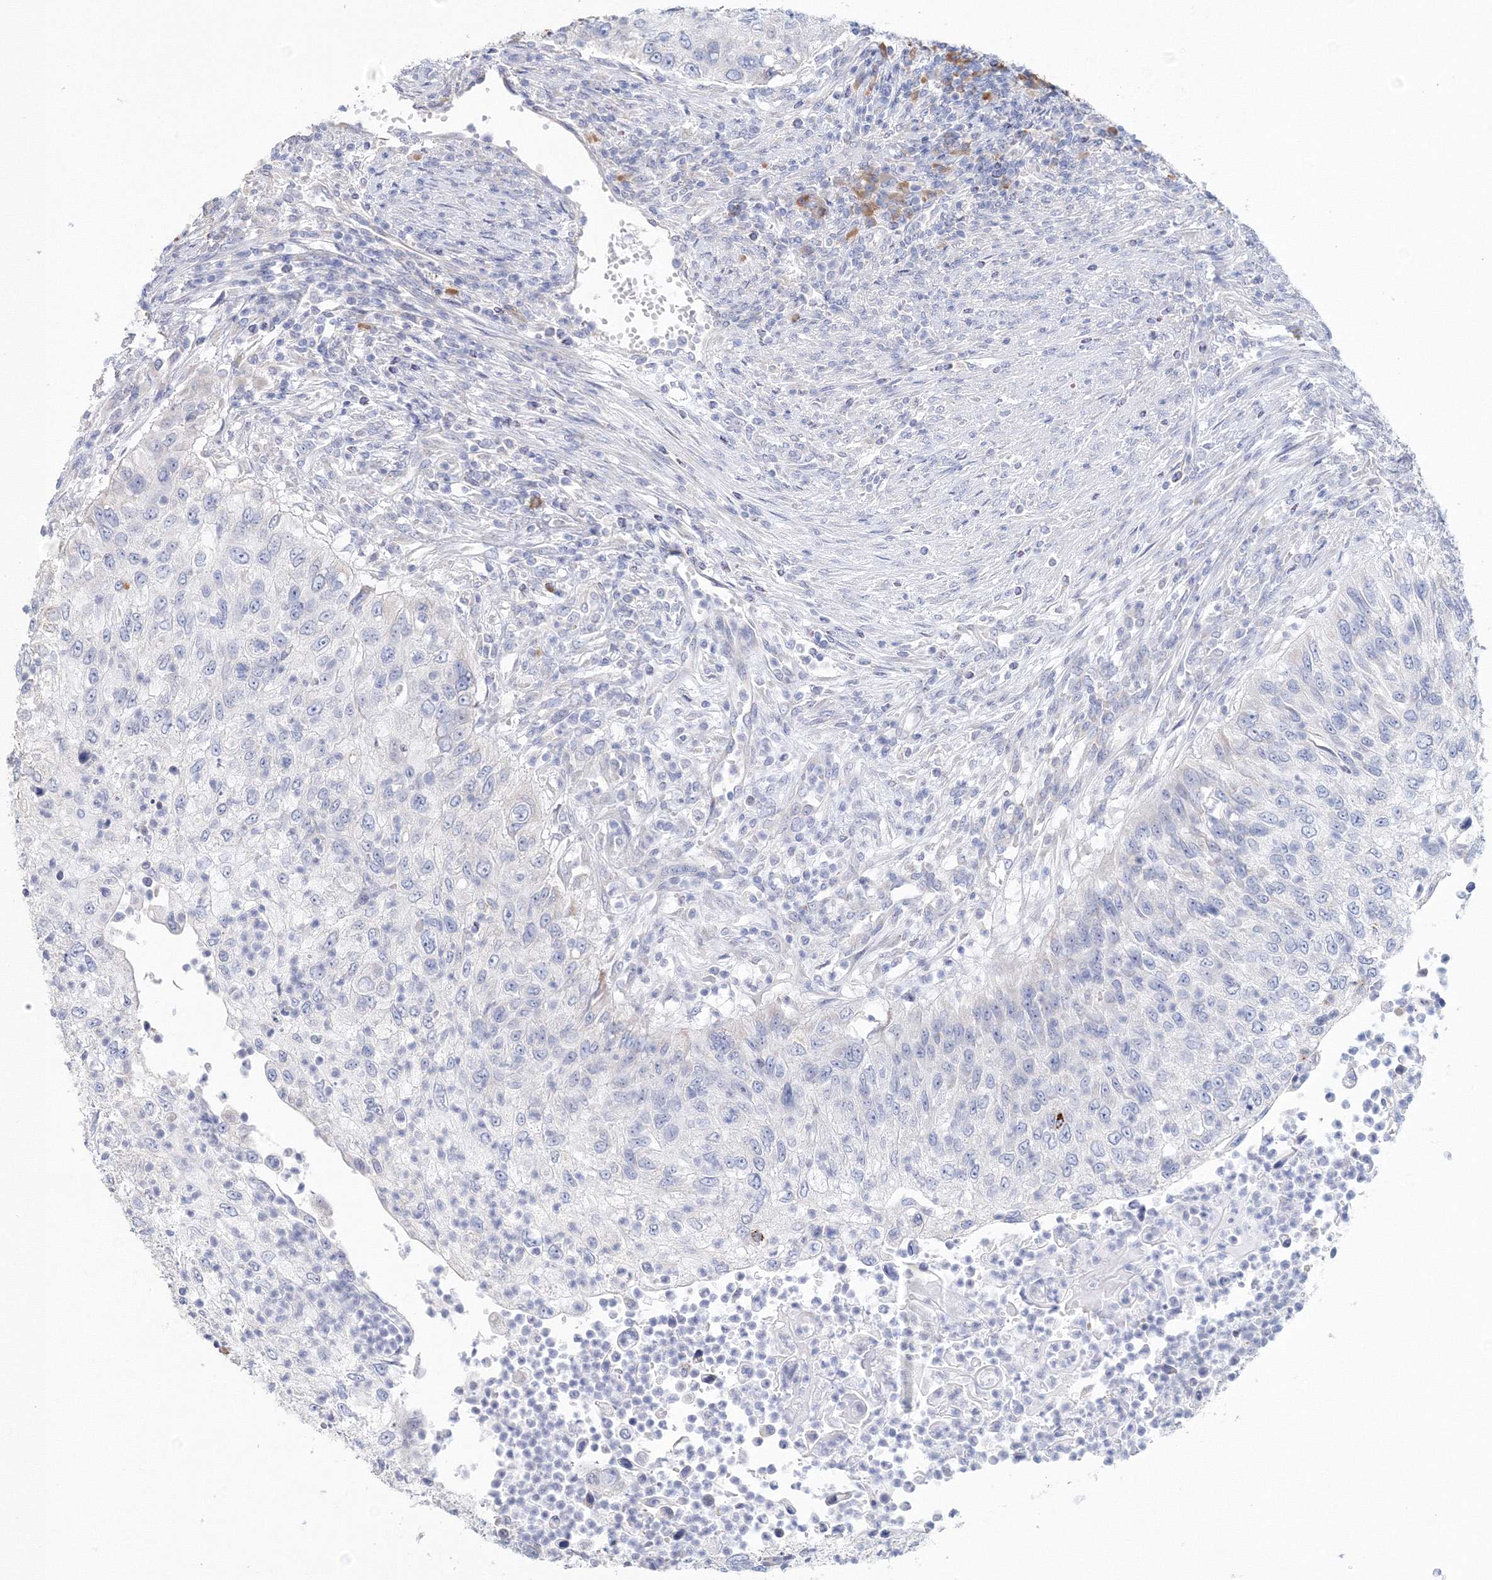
{"staining": {"intensity": "negative", "quantity": "none", "location": "none"}, "tissue": "urothelial cancer", "cell_type": "Tumor cells", "image_type": "cancer", "snomed": [{"axis": "morphology", "description": "Urothelial carcinoma, High grade"}, {"axis": "topography", "description": "Urinary bladder"}], "caption": "High magnification brightfield microscopy of urothelial carcinoma (high-grade) stained with DAB (brown) and counterstained with hematoxylin (blue): tumor cells show no significant positivity.", "gene": "VSIG1", "patient": {"sex": "female", "age": 60}}